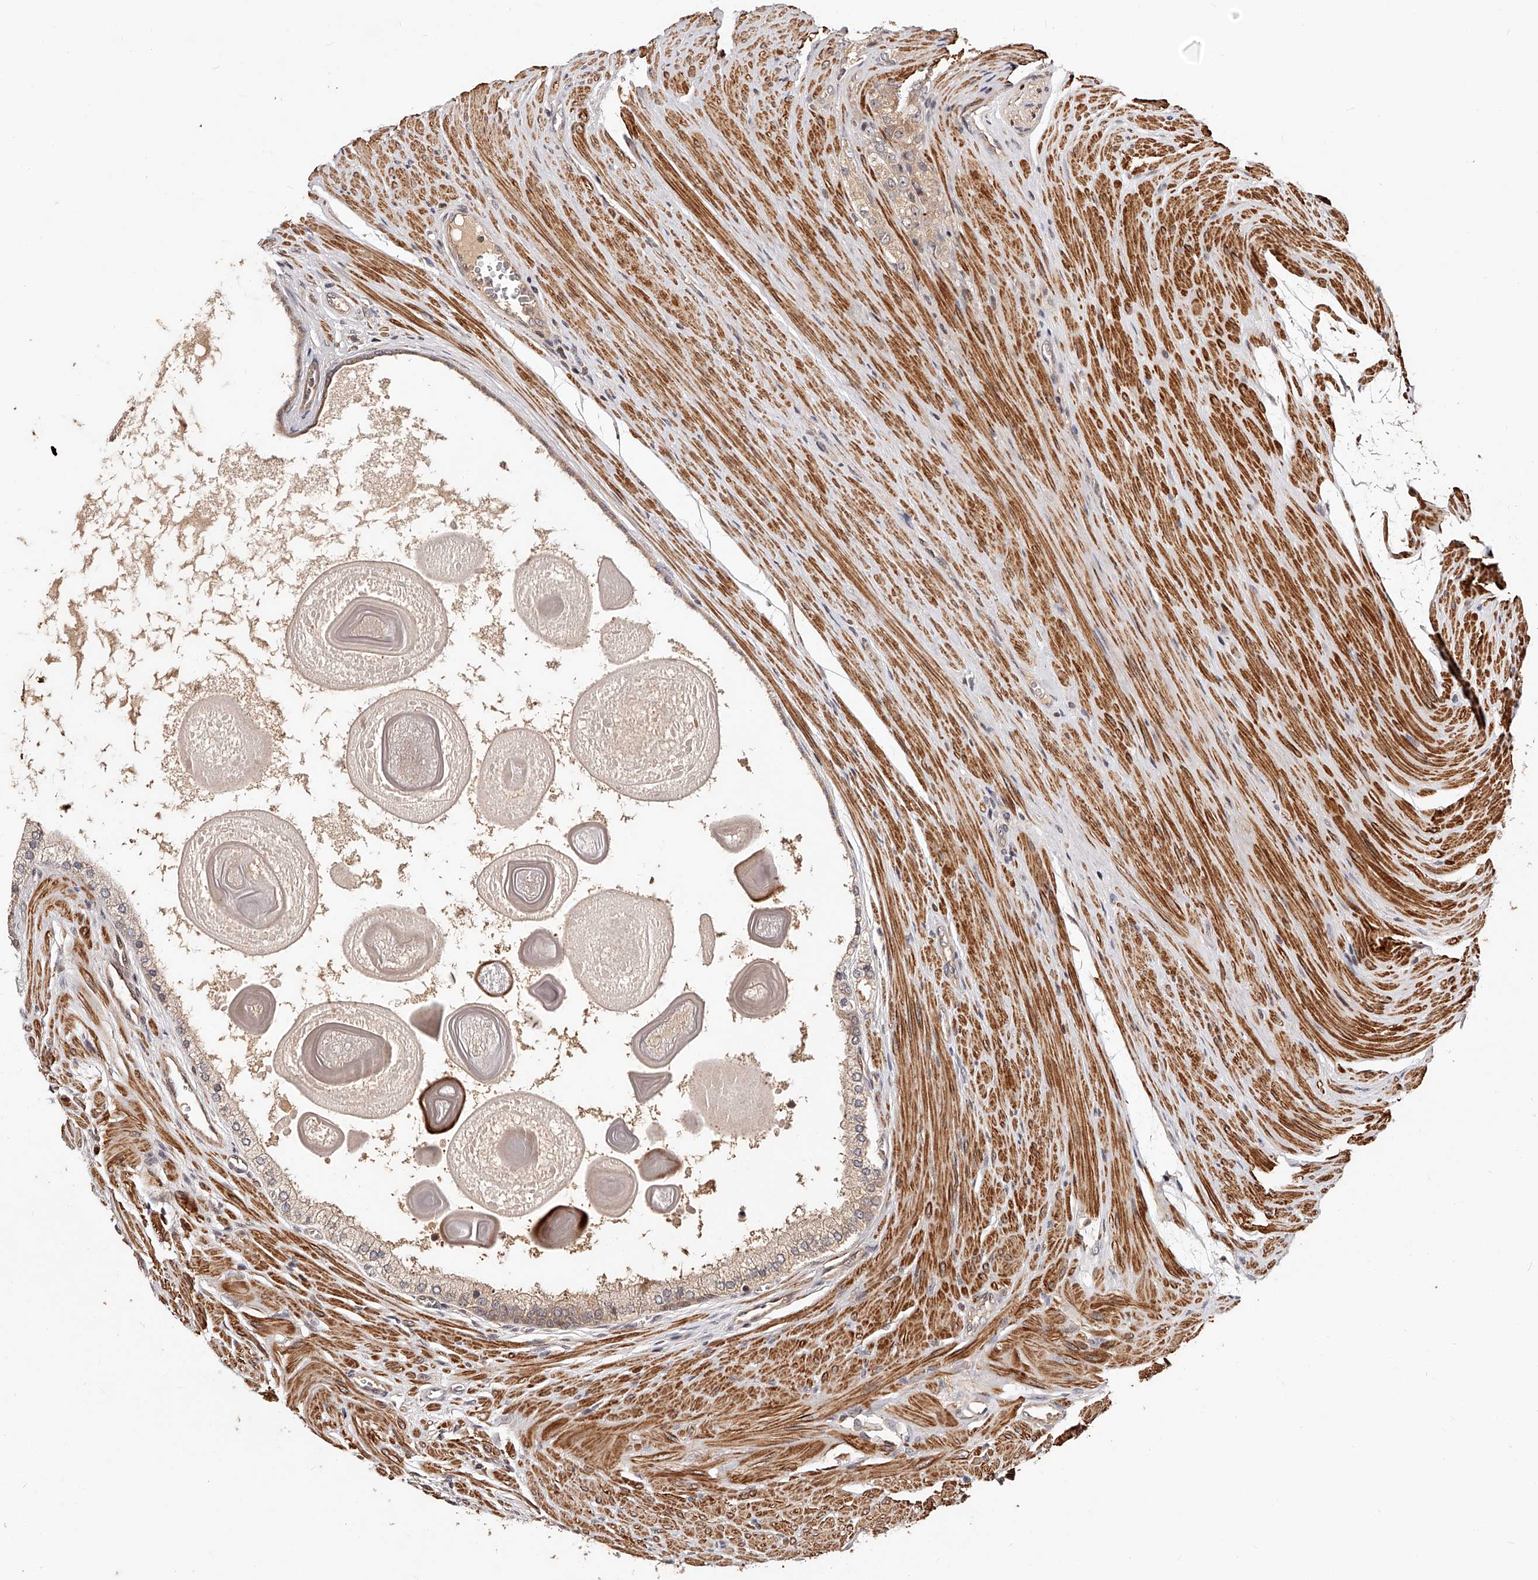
{"staining": {"intensity": "weak", "quantity": "<25%", "location": "cytoplasmic/membranous"}, "tissue": "prostate cancer", "cell_type": "Tumor cells", "image_type": "cancer", "snomed": [{"axis": "morphology", "description": "Adenocarcinoma, High grade"}, {"axis": "topography", "description": "Prostate"}], "caption": "An IHC photomicrograph of prostate cancer is shown. There is no staining in tumor cells of prostate cancer. (DAB immunohistochemistry, high magnification).", "gene": "CUL7", "patient": {"sex": "male", "age": 60}}